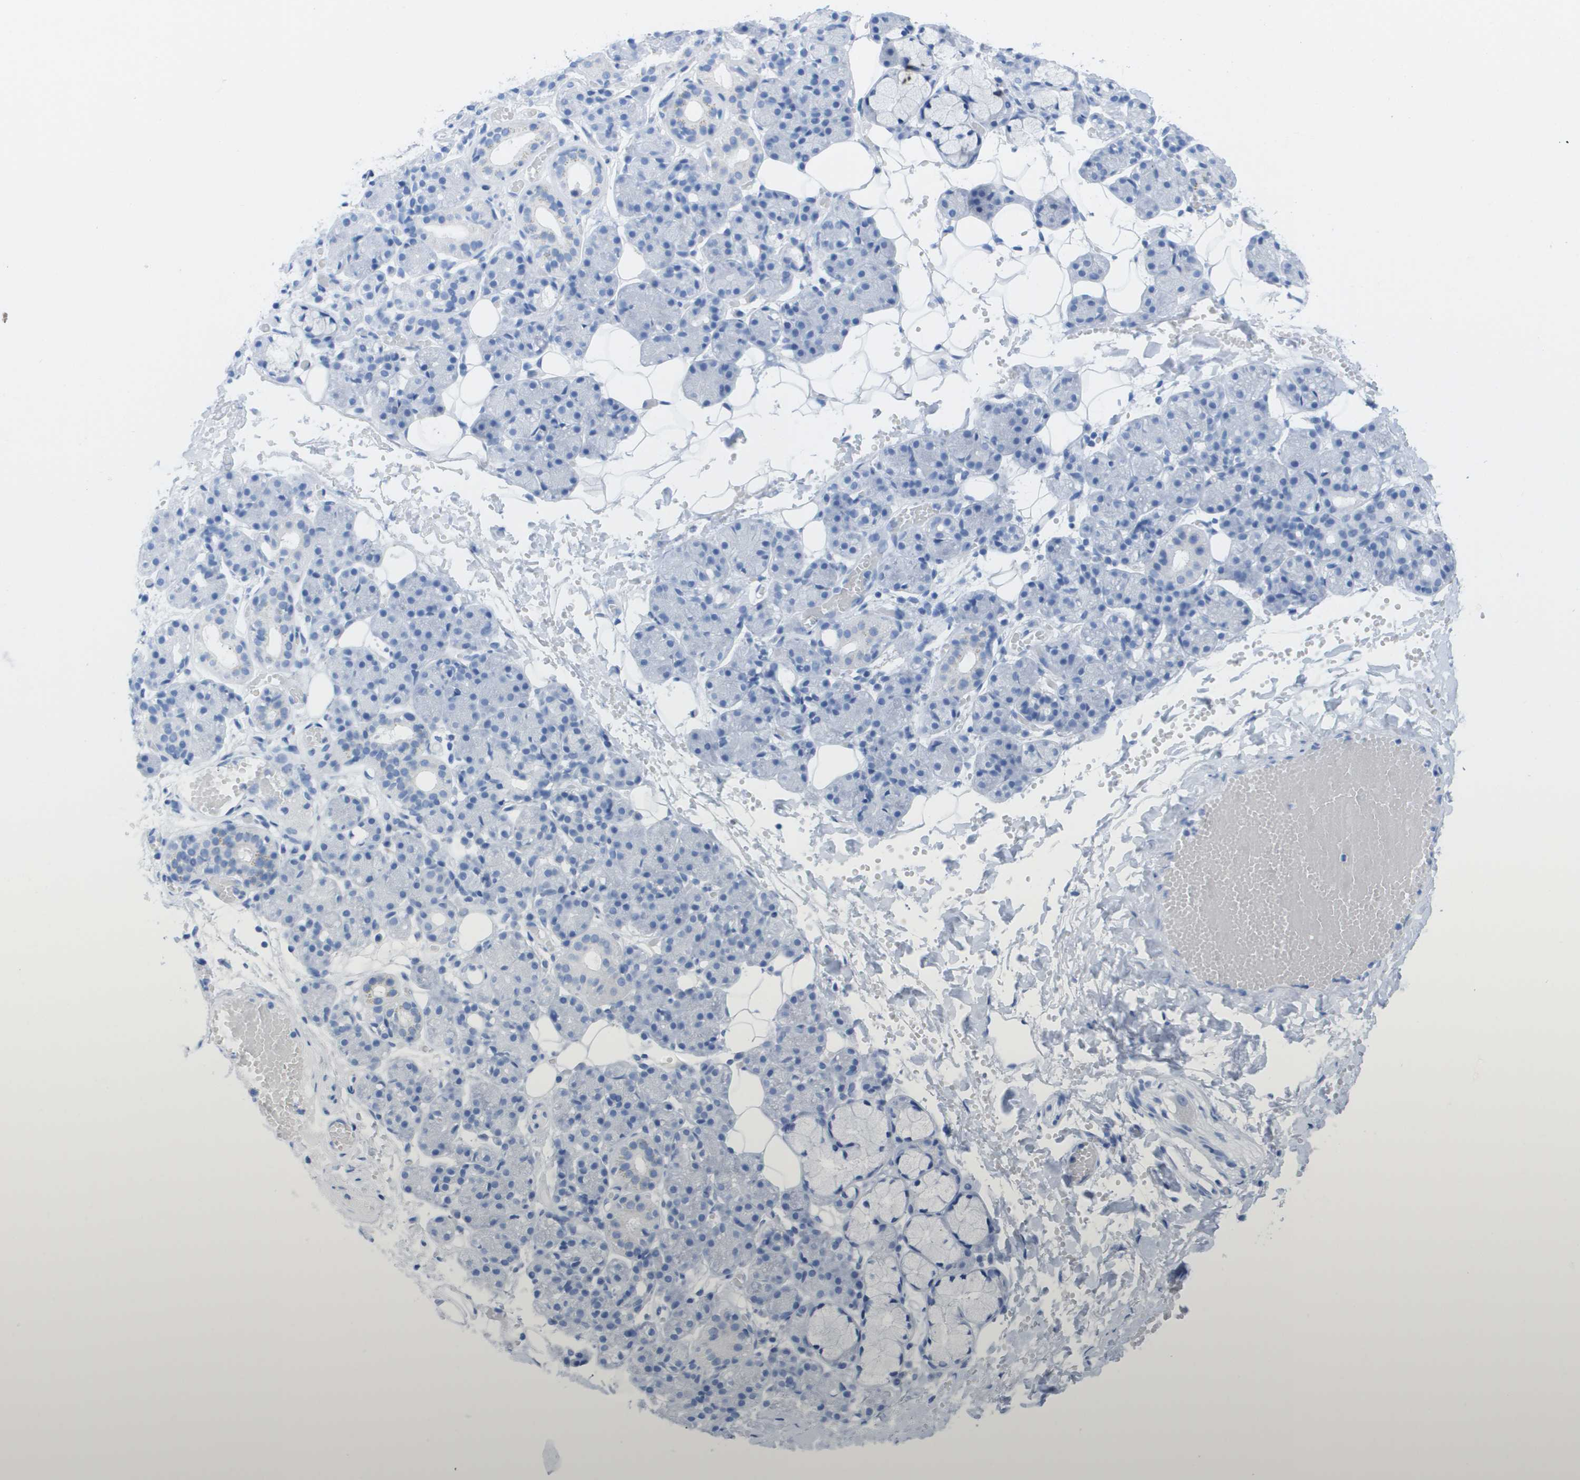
{"staining": {"intensity": "negative", "quantity": "none", "location": "none"}, "tissue": "salivary gland", "cell_type": "Glandular cells", "image_type": "normal", "snomed": [{"axis": "morphology", "description": "Normal tissue, NOS"}, {"axis": "topography", "description": "Salivary gland"}], "caption": "Glandular cells are negative for protein expression in unremarkable human salivary gland. (Immunohistochemistry (ihc), brightfield microscopy, high magnification).", "gene": "KCNA3", "patient": {"sex": "male", "age": 63}}